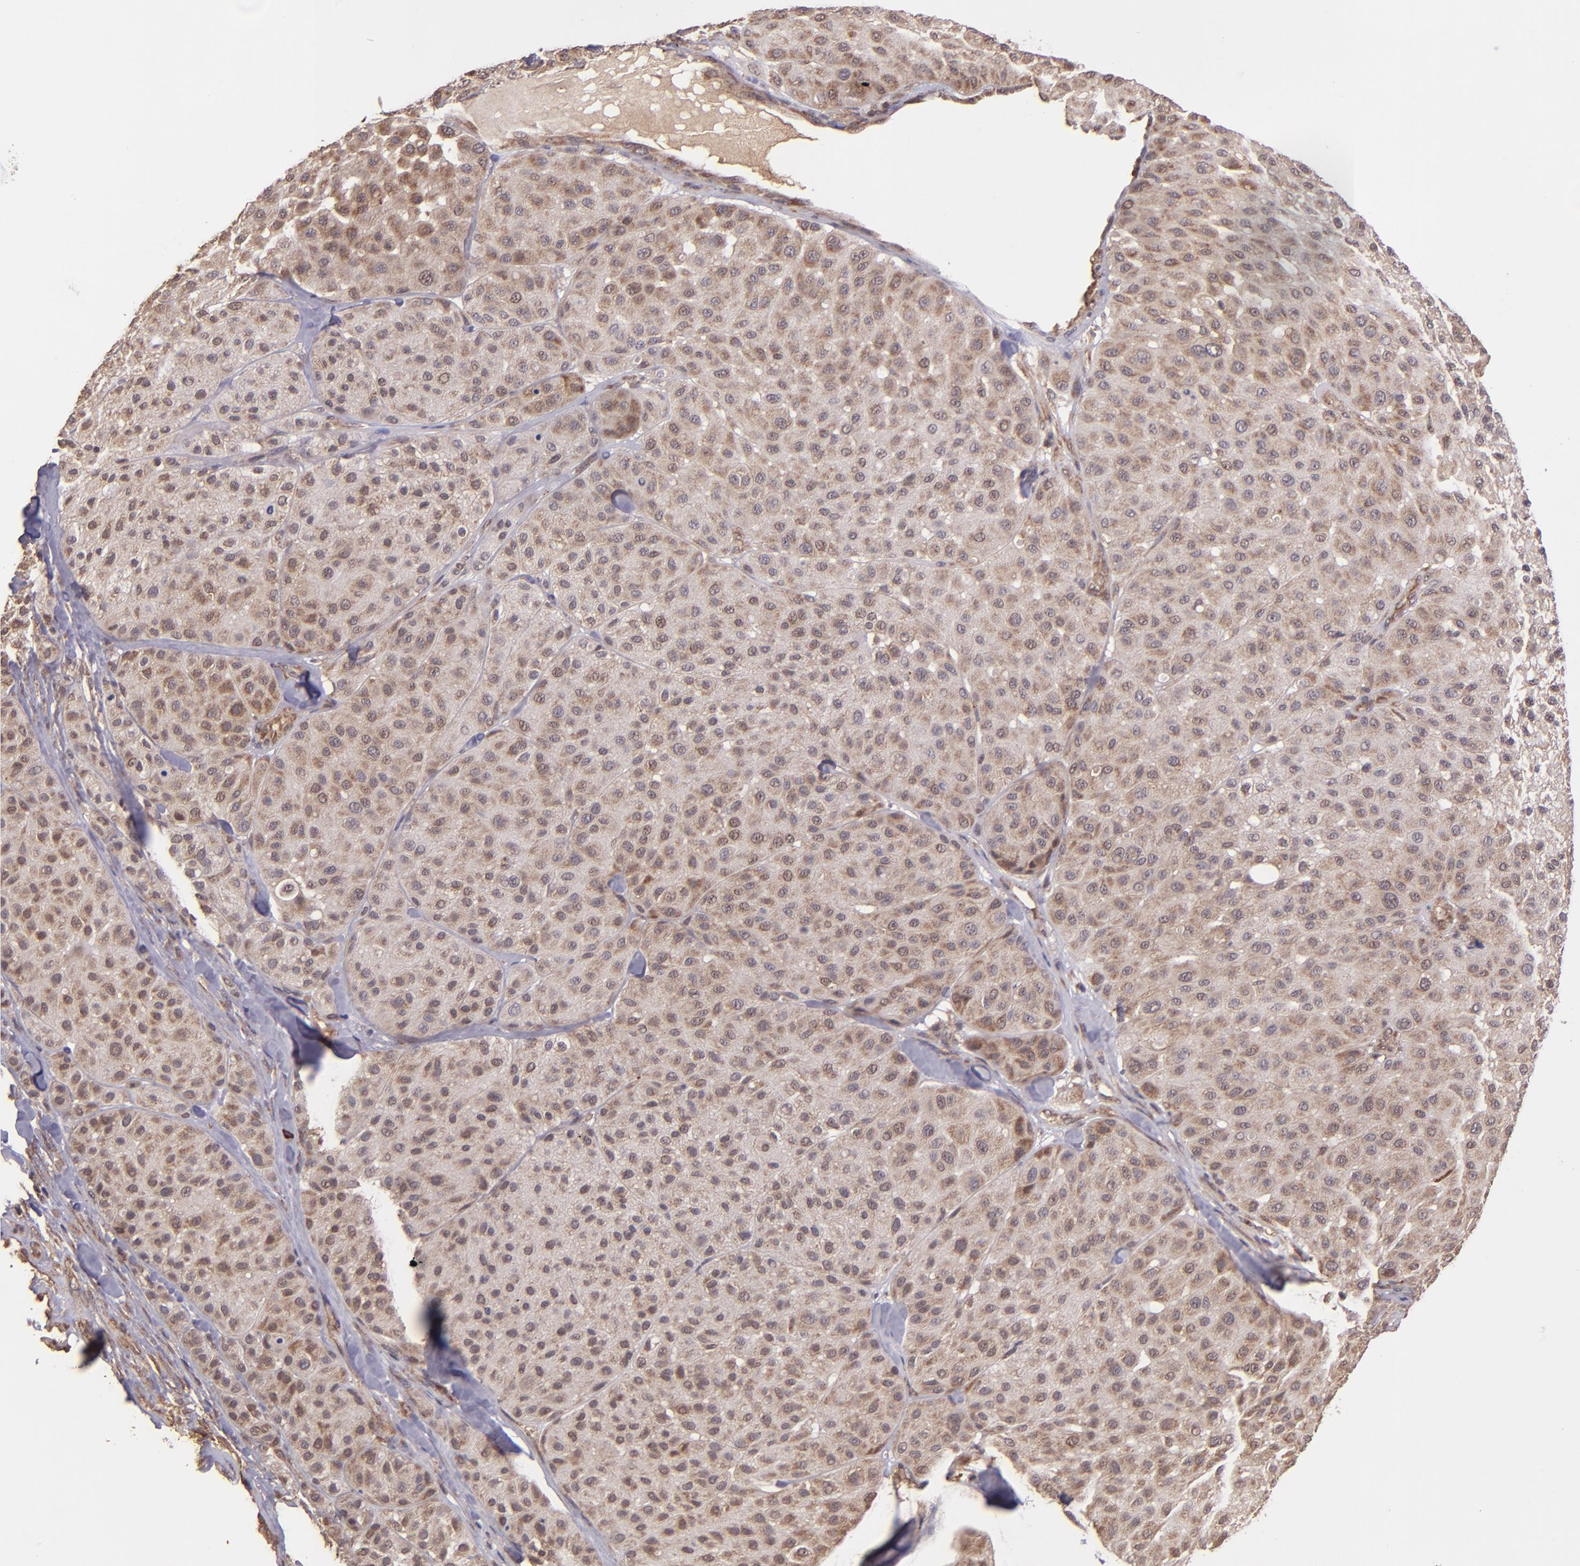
{"staining": {"intensity": "moderate", "quantity": ">75%", "location": "cytoplasmic/membranous"}, "tissue": "melanoma", "cell_type": "Tumor cells", "image_type": "cancer", "snomed": [{"axis": "morphology", "description": "Normal tissue, NOS"}, {"axis": "morphology", "description": "Malignant melanoma, Metastatic site"}, {"axis": "topography", "description": "Skin"}], "caption": "Protein expression by immunohistochemistry displays moderate cytoplasmic/membranous expression in approximately >75% of tumor cells in malignant melanoma (metastatic site).", "gene": "USP51", "patient": {"sex": "male", "age": 41}}